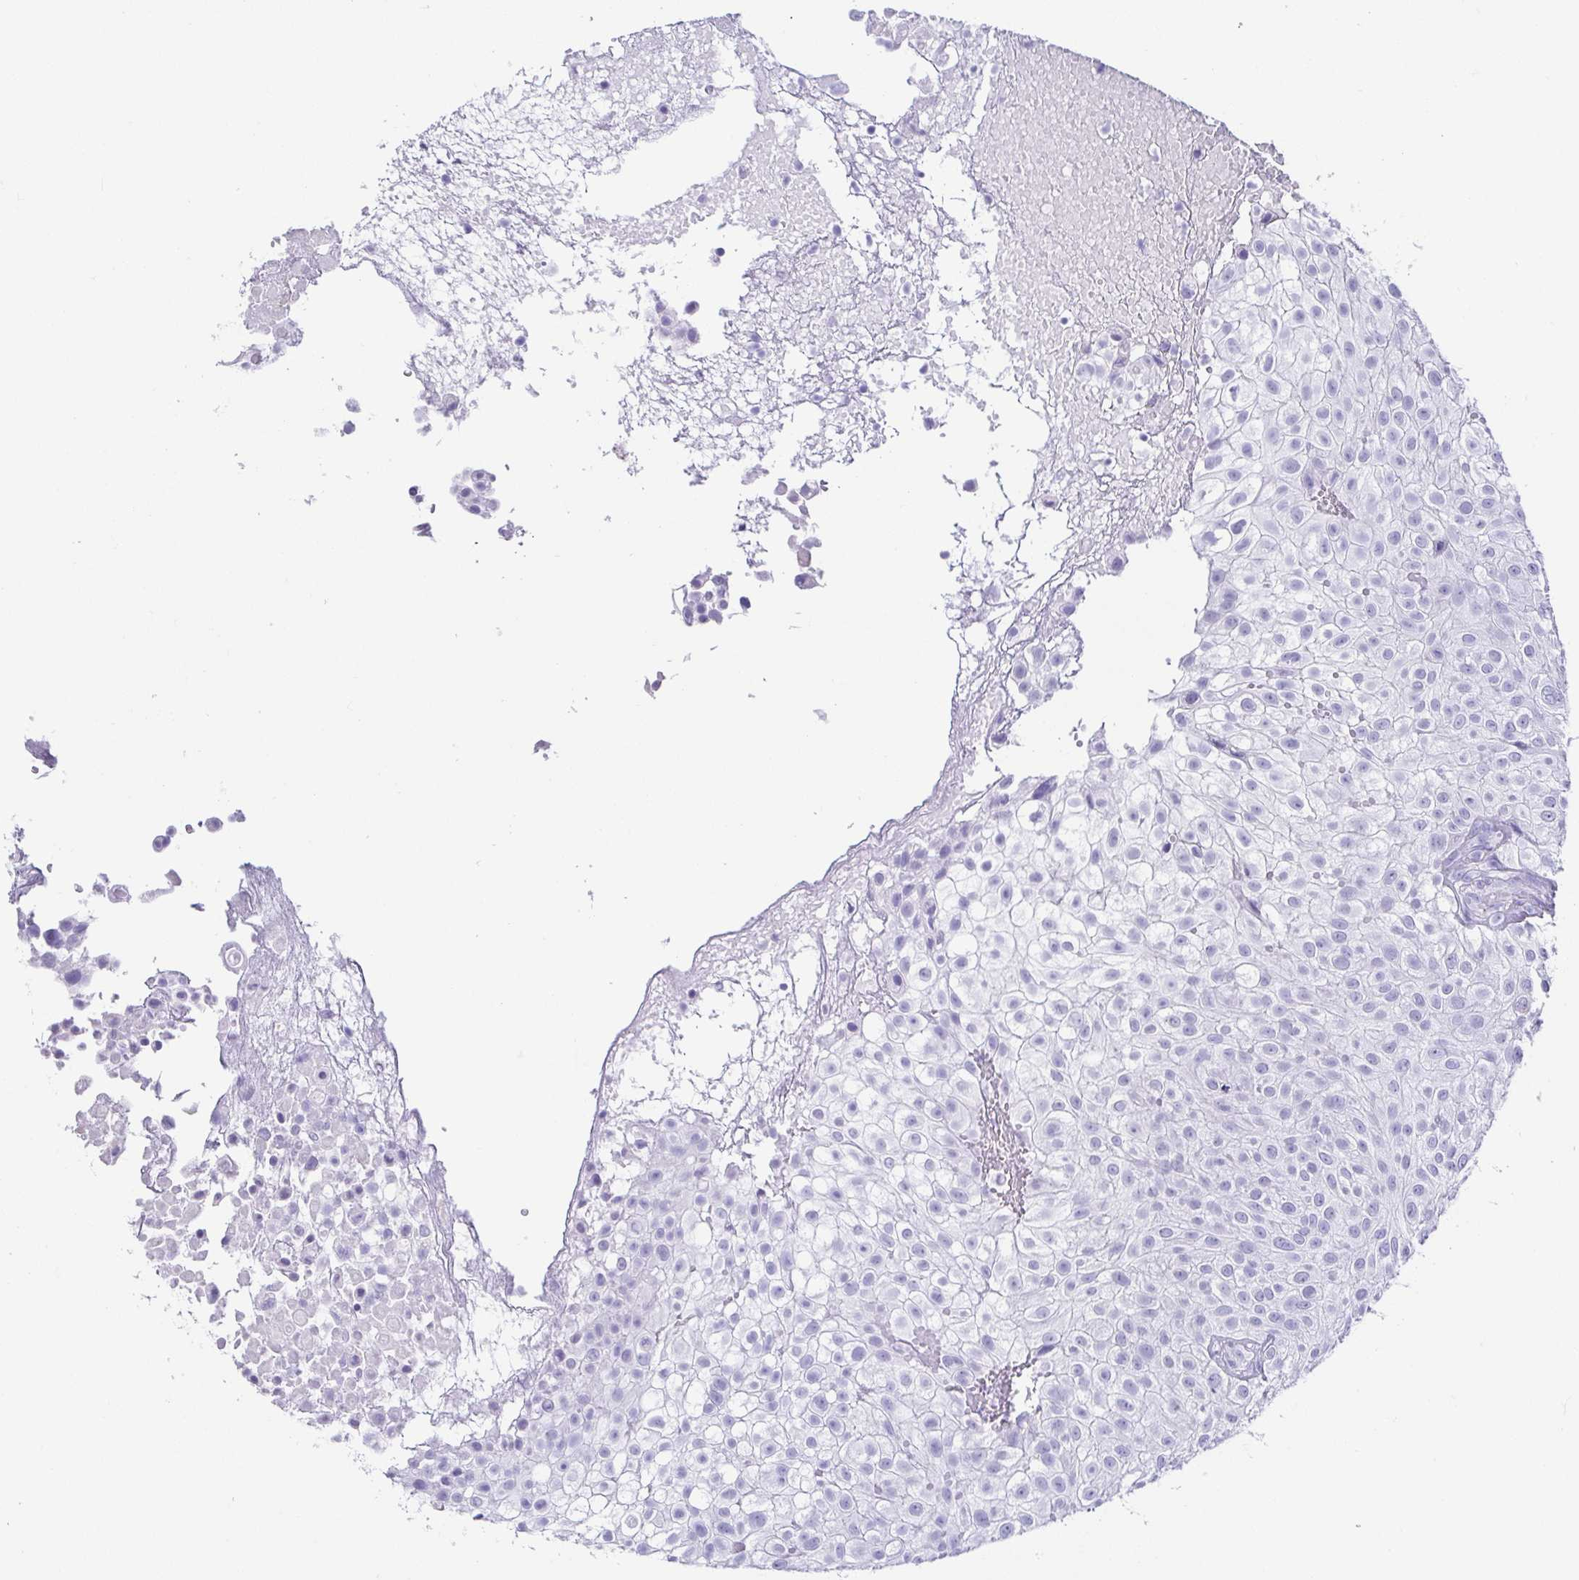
{"staining": {"intensity": "negative", "quantity": "none", "location": "none"}, "tissue": "urothelial cancer", "cell_type": "Tumor cells", "image_type": "cancer", "snomed": [{"axis": "morphology", "description": "Urothelial carcinoma, High grade"}, {"axis": "topography", "description": "Urinary bladder"}], "caption": "Tumor cells show no significant protein positivity in urothelial cancer.", "gene": "CD164L2", "patient": {"sex": "male", "age": 56}}